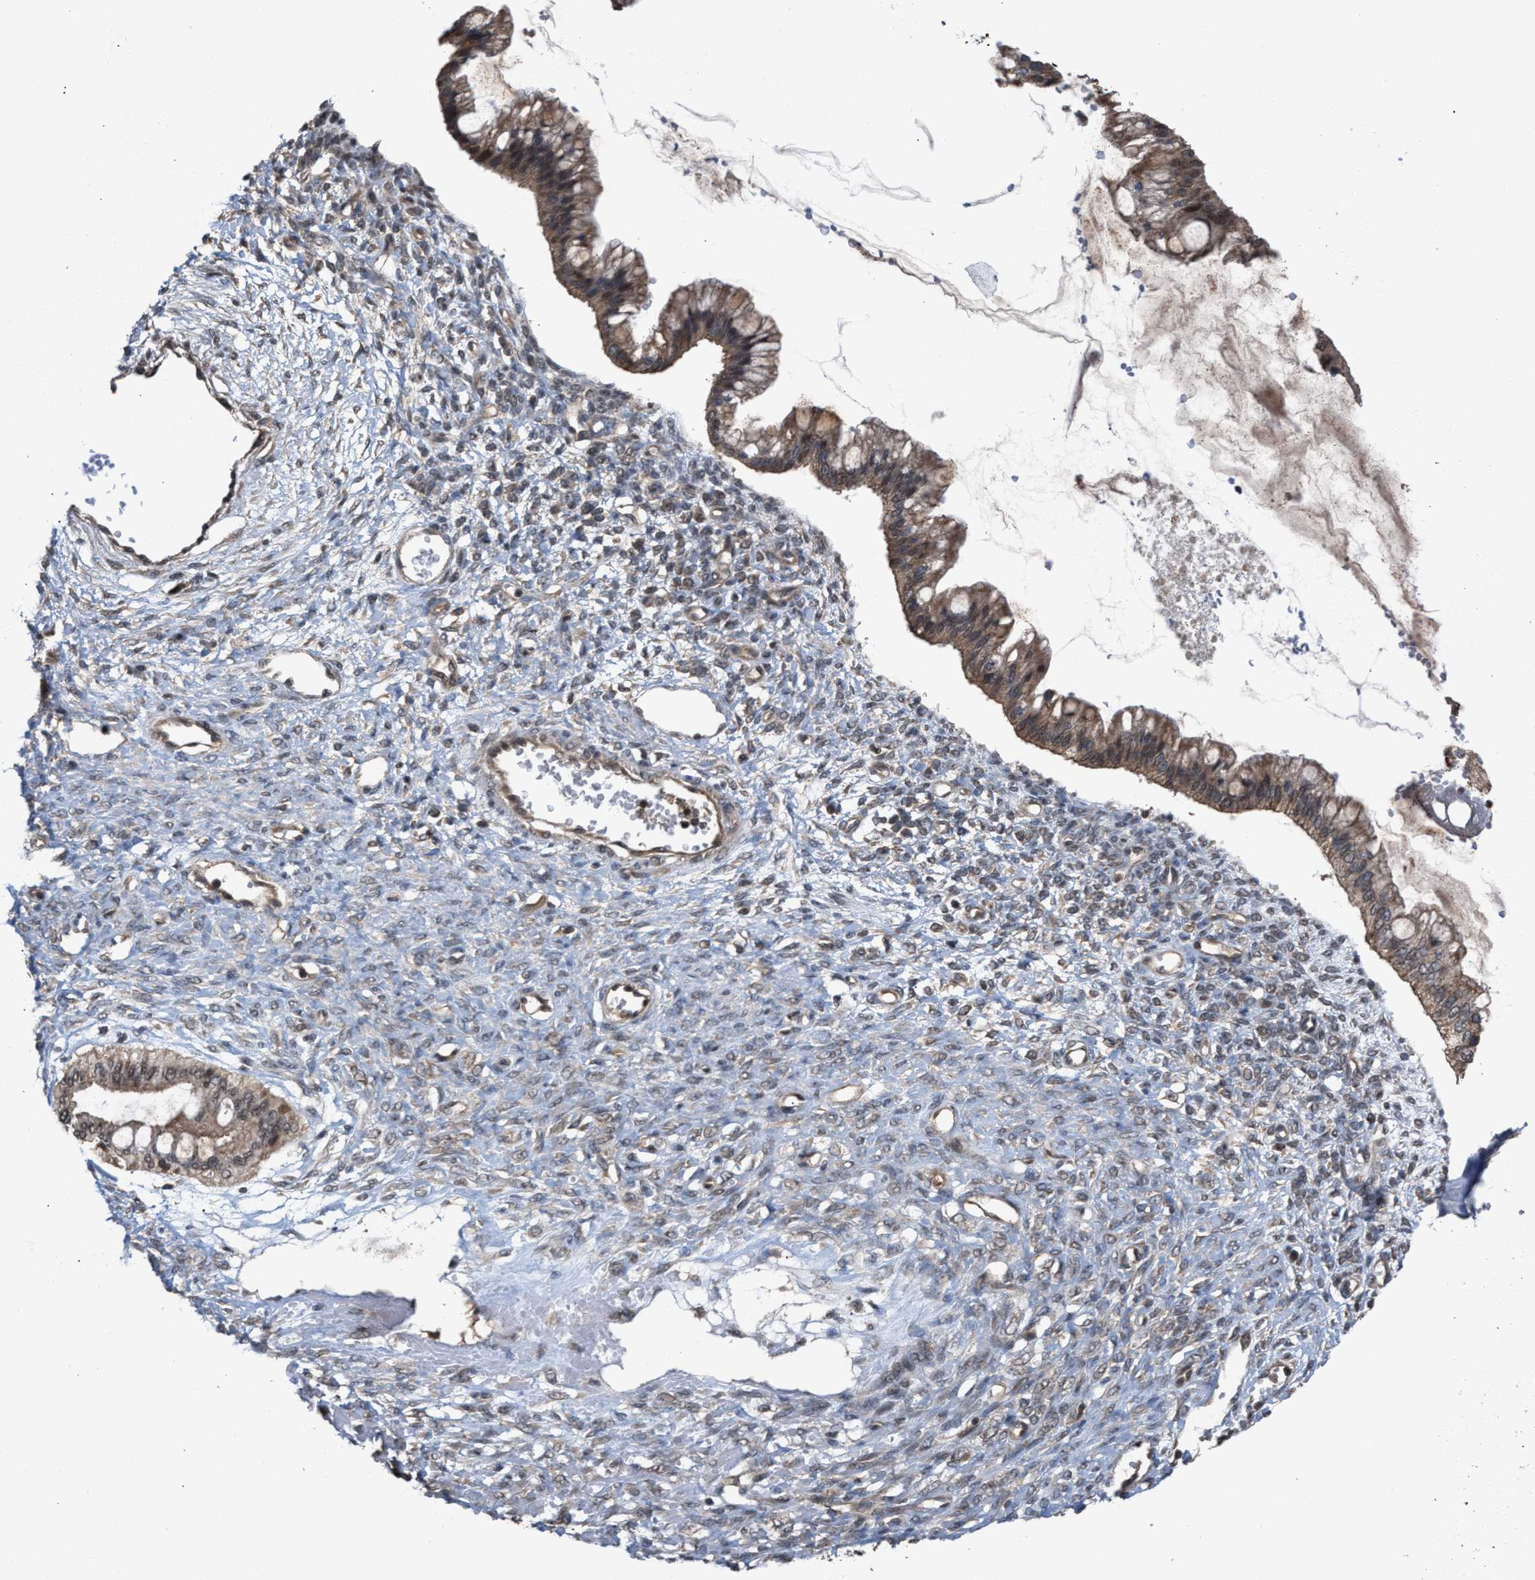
{"staining": {"intensity": "moderate", "quantity": ">75%", "location": "cytoplasmic/membranous"}, "tissue": "ovarian cancer", "cell_type": "Tumor cells", "image_type": "cancer", "snomed": [{"axis": "morphology", "description": "Cystadenocarcinoma, mucinous, NOS"}, {"axis": "topography", "description": "Ovary"}], "caption": "Immunohistochemical staining of mucinous cystadenocarcinoma (ovarian) demonstrates moderate cytoplasmic/membranous protein positivity in about >75% of tumor cells.", "gene": "C9orf78", "patient": {"sex": "female", "age": 73}}